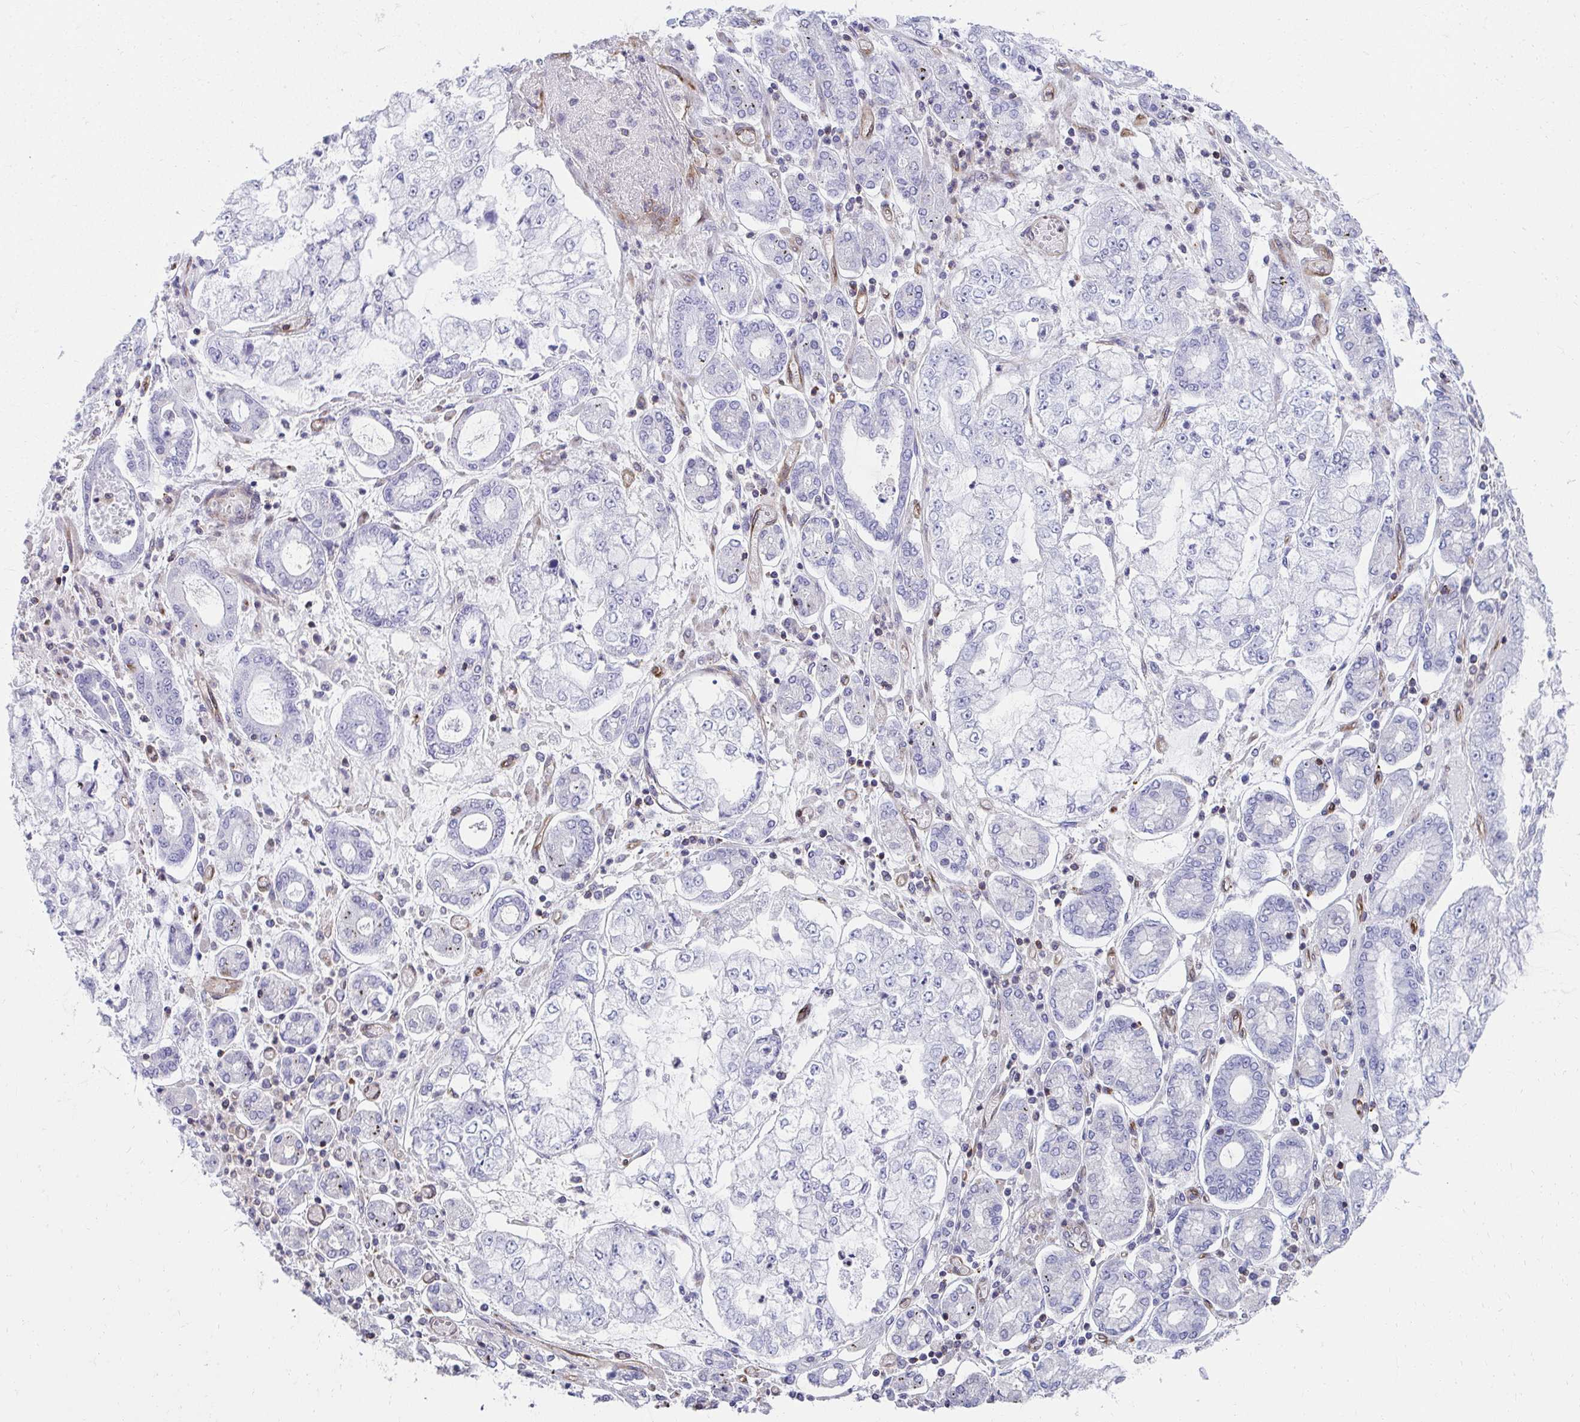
{"staining": {"intensity": "negative", "quantity": "none", "location": "none"}, "tissue": "stomach cancer", "cell_type": "Tumor cells", "image_type": "cancer", "snomed": [{"axis": "morphology", "description": "Adenocarcinoma, NOS"}, {"axis": "topography", "description": "Stomach"}], "caption": "The immunohistochemistry photomicrograph has no significant positivity in tumor cells of stomach cancer (adenocarcinoma) tissue. (DAB (3,3'-diaminobenzidine) immunohistochemistry visualized using brightfield microscopy, high magnification).", "gene": "FOXN3", "patient": {"sex": "male", "age": 76}}